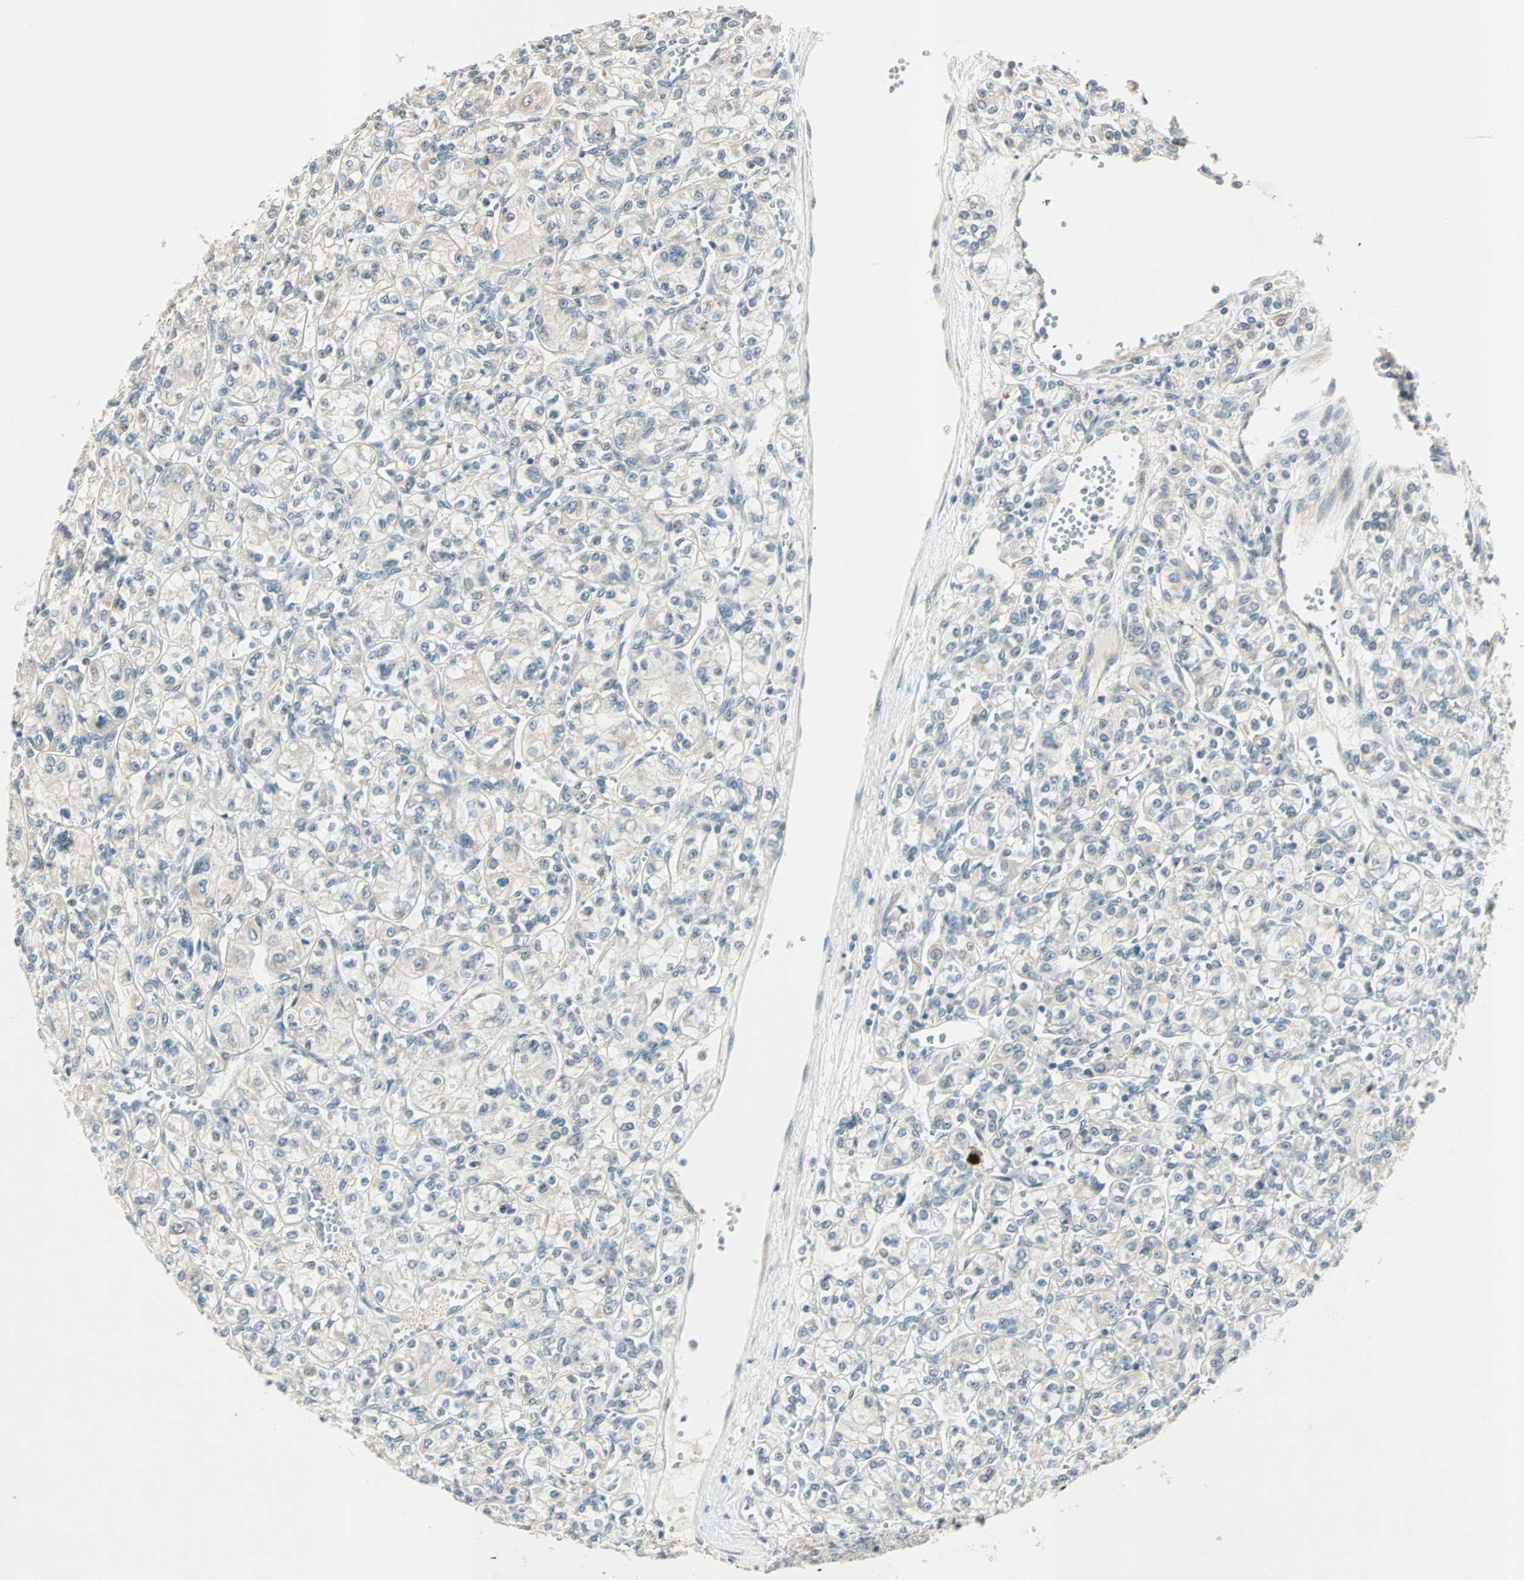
{"staining": {"intensity": "negative", "quantity": "none", "location": "none"}, "tissue": "renal cancer", "cell_type": "Tumor cells", "image_type": "cancer", "snomed": [{"axis": "morphology", "description": "Adenocarcinoma, NOS"}, {"axis": "topography", "description": "Kidney"}], "caption": "Photomicrograph shows no significant protein positivity in tumor cells of renal adenocarcinoma.", "gene": "PGBD1", "patient": {"sex": "male", "age": 77}}